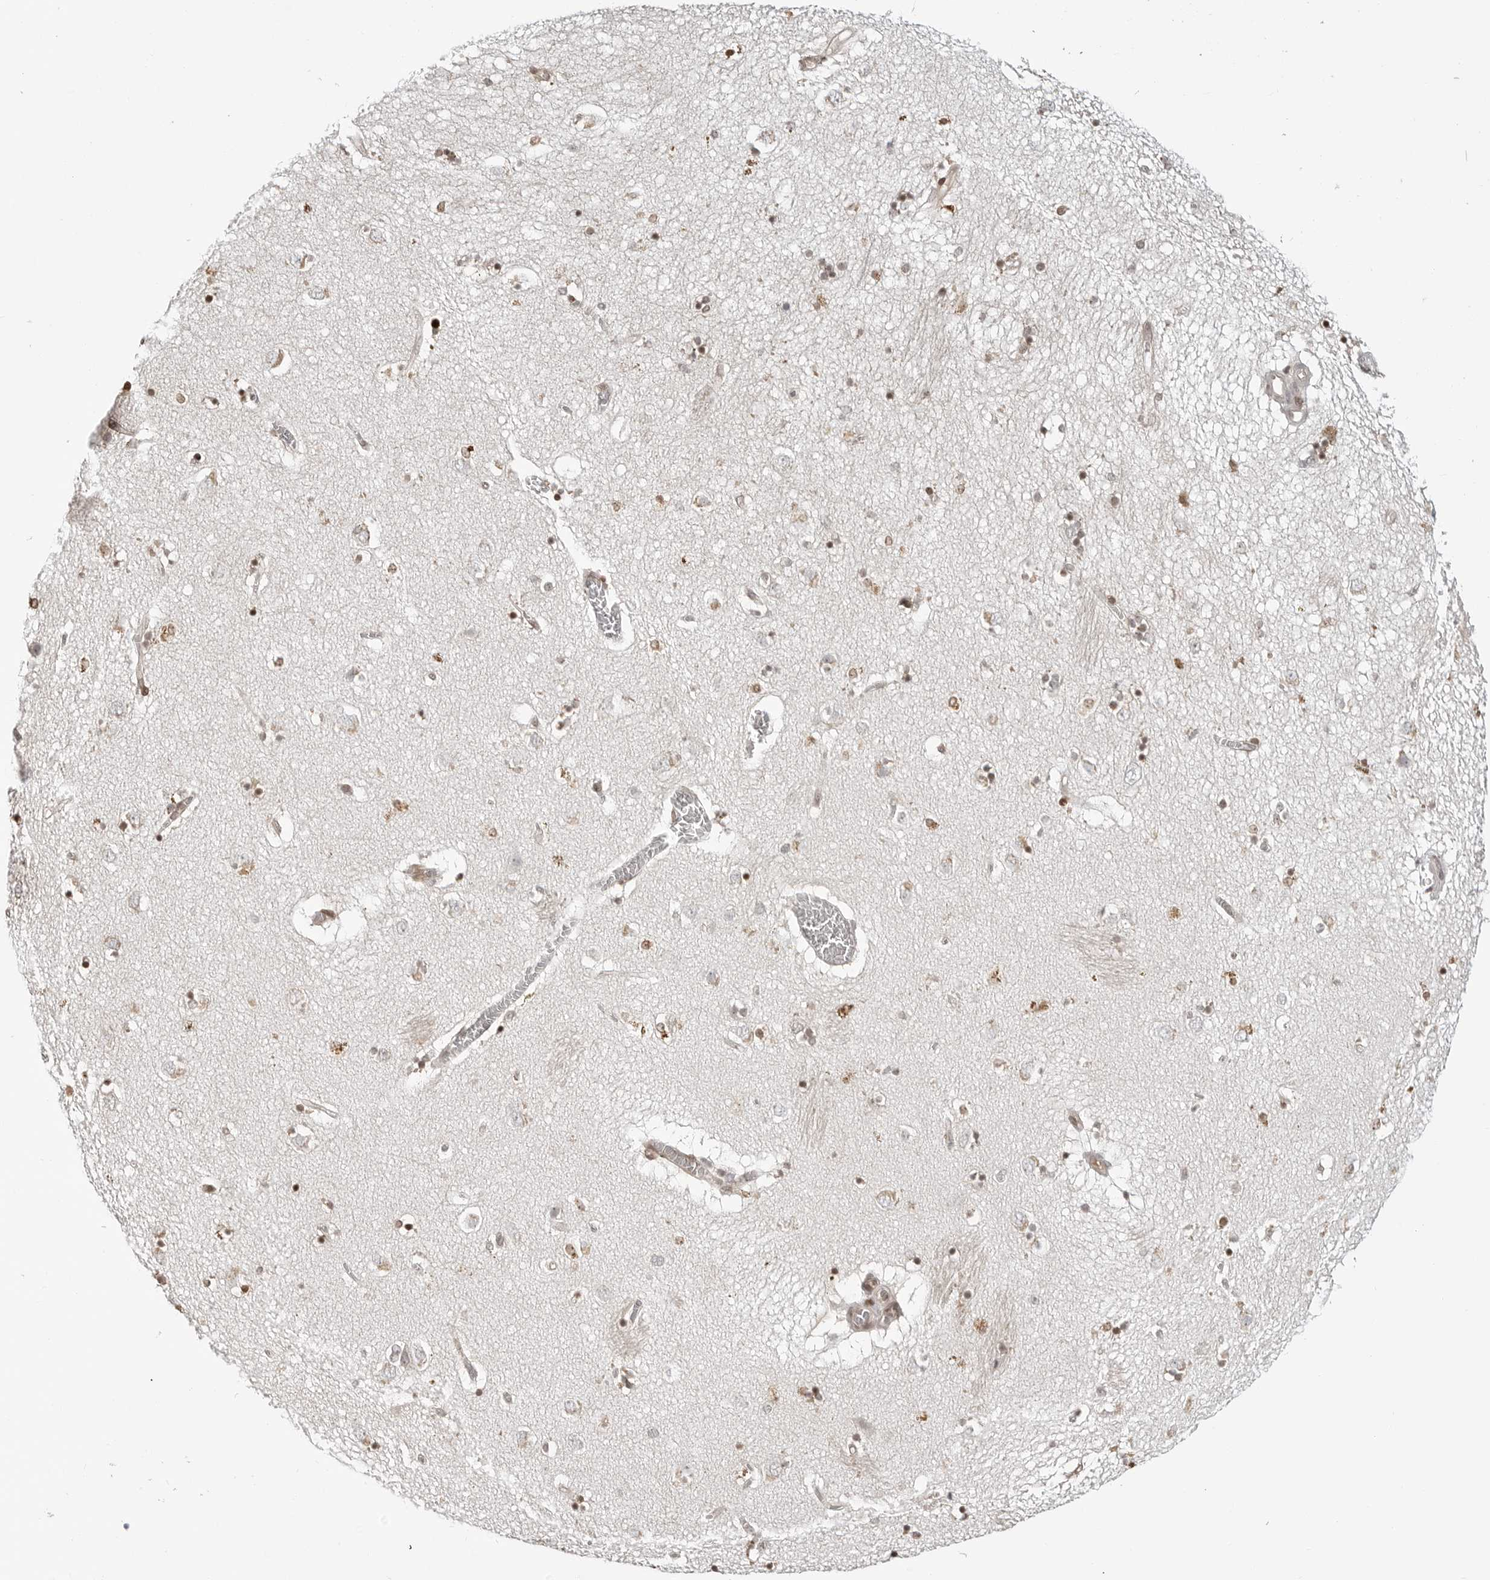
{"staining": {"intensity": "moderate", "quantity": "25%-75%", "location": "nuclear"}, "tissue": "caudate", "cell_type": "Glial cells", "image_type": "normal", "snomed": [{"axis": "morphology", "description": "Normal tissue, NOS"}, {"axis": "topography", "description": "Lateral ventricle wall"}], "caption": "IHC of benign human caudate displays medium levels of moderate nuclear staining in approximately 25%-75% of glial cells. The staining is performed using DAB (3,3'-diaminobenzidine) brown chromogen to label protein expression. The nuclei are counter-stained blue using hematoxylin.", "gene": "C8orf33", "patient": {"sex": "male", "age": 70}}